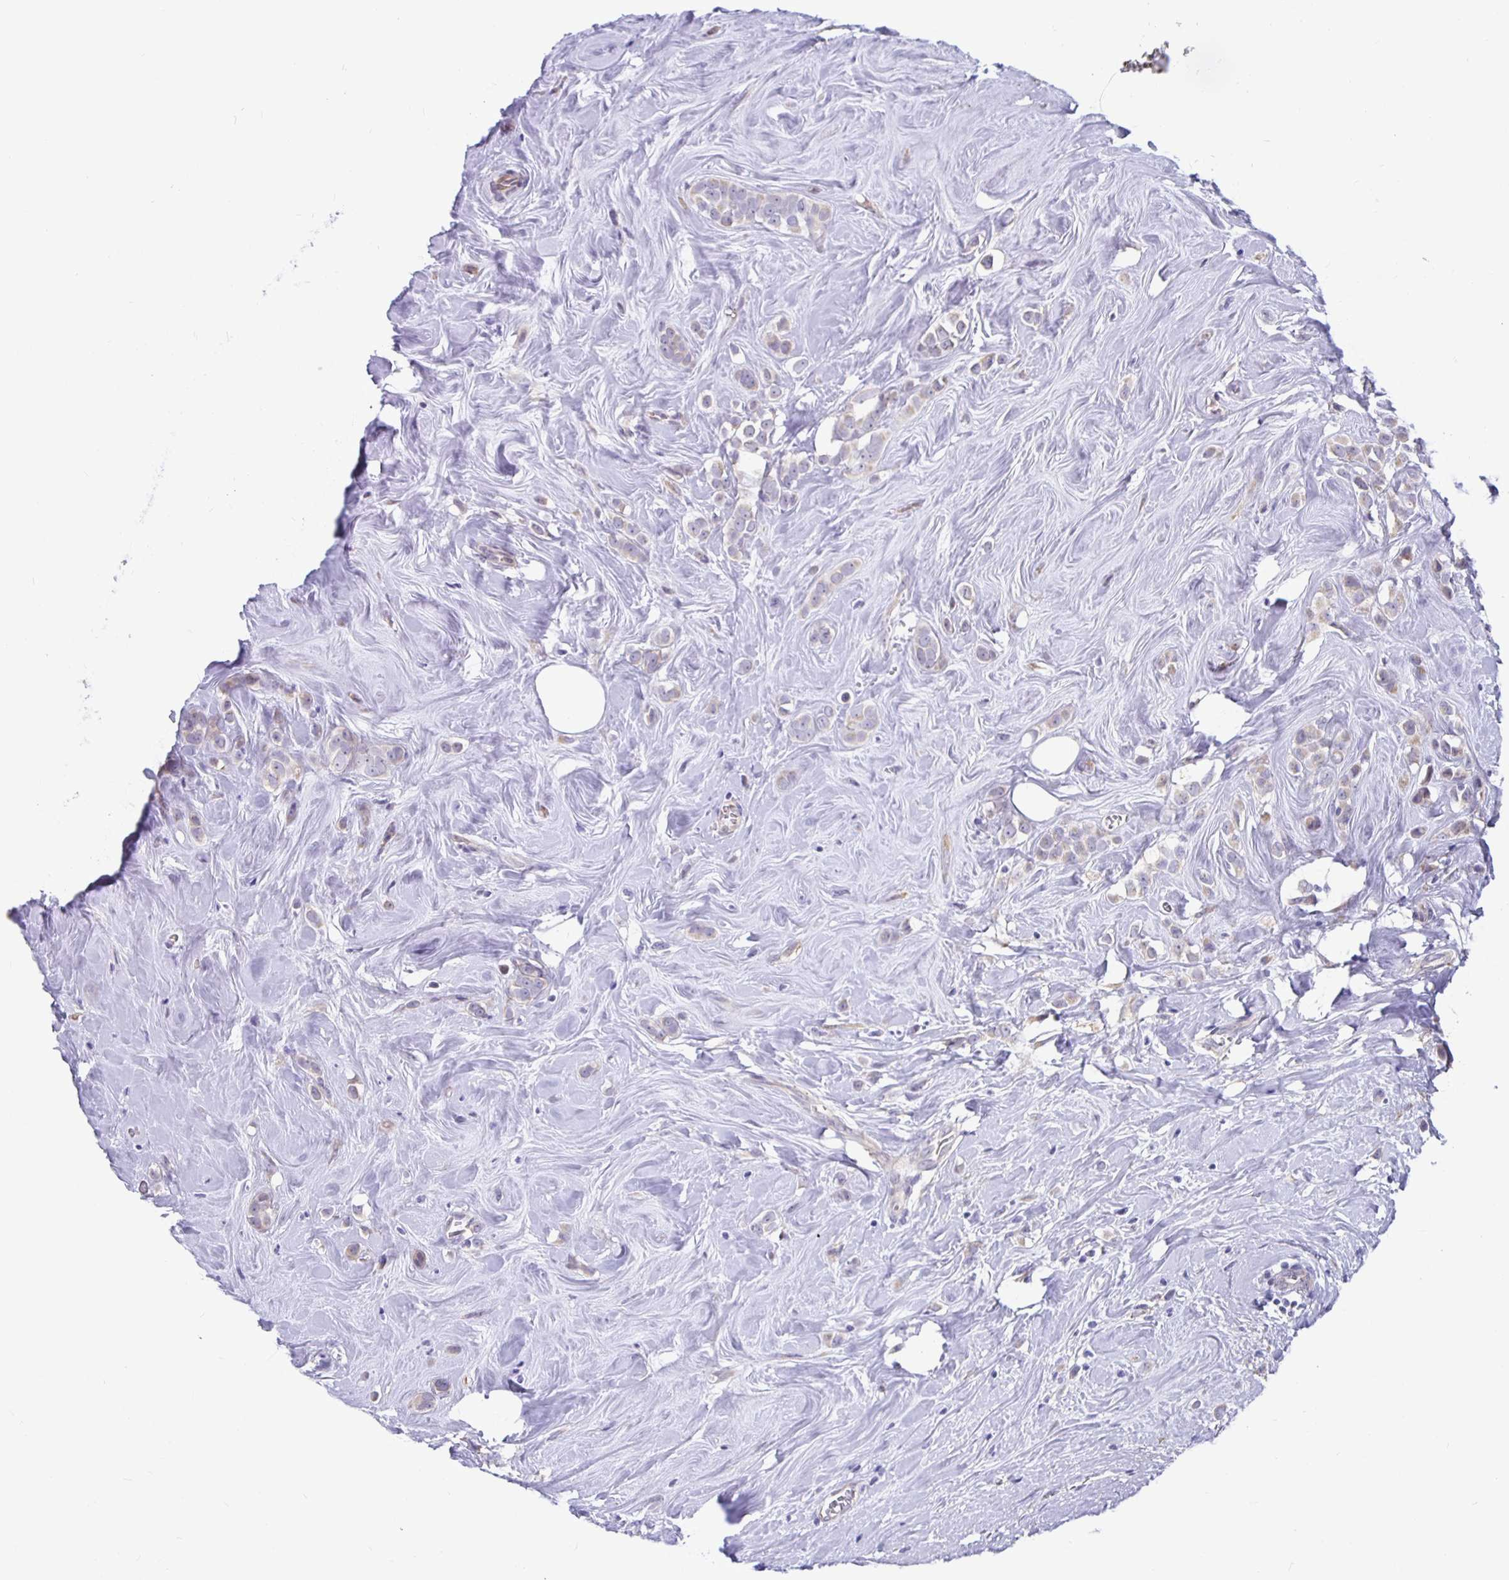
{"staining": {"intensity": "weak", "quantity": "<25%", "location": "cytoplasmic/membranous"}, "tissue": "breast cancer", "cell_type": "Tumor cells", "image_type": "cancer", "snomed": [{"axis": "morphology", "description": "Duct carcinoma"}, {"axis": "topography", "description": "Breast"}], "caption": "IHC of breast cancer exhibits no positivity in tumor cells. (Immunohistochemistry, brightfield microscopy, high magnification).", "gene": "DNAI2", "patient": {"sex": "female", "age": 80}}